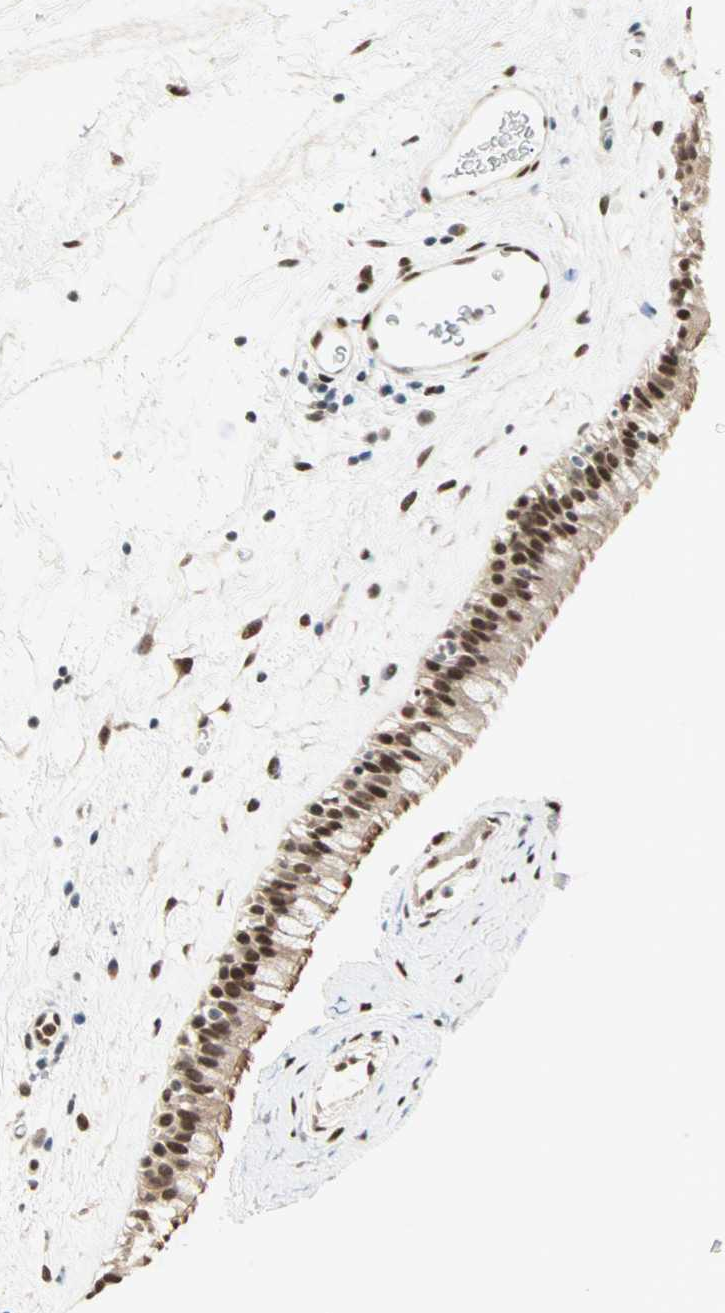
{"staining": {"intensity": "strong", "quantity": ">75%", "location": "cytoplasmic/membranous,nuclear"}, "tissue": "nasopharynx", "cell_type": "Respiratory epithelial cells", "image_type": "normal", "snomed": [{"axis": "morphology", "description": "Normal tissue, NOS"}, {"axis": "morphology", "description": "Inflammation, NOS"}, {"axis": "topography", "description": "Nasopharynx"}], "caption": "A photomicrograph of nasopharynx stained for a protein displays strong cytoplasmic/membranous,nuclear brown staining in respiratory epithelial cells.", "gene": "BLM", "patient": {"sex": "male", "age": 48}}